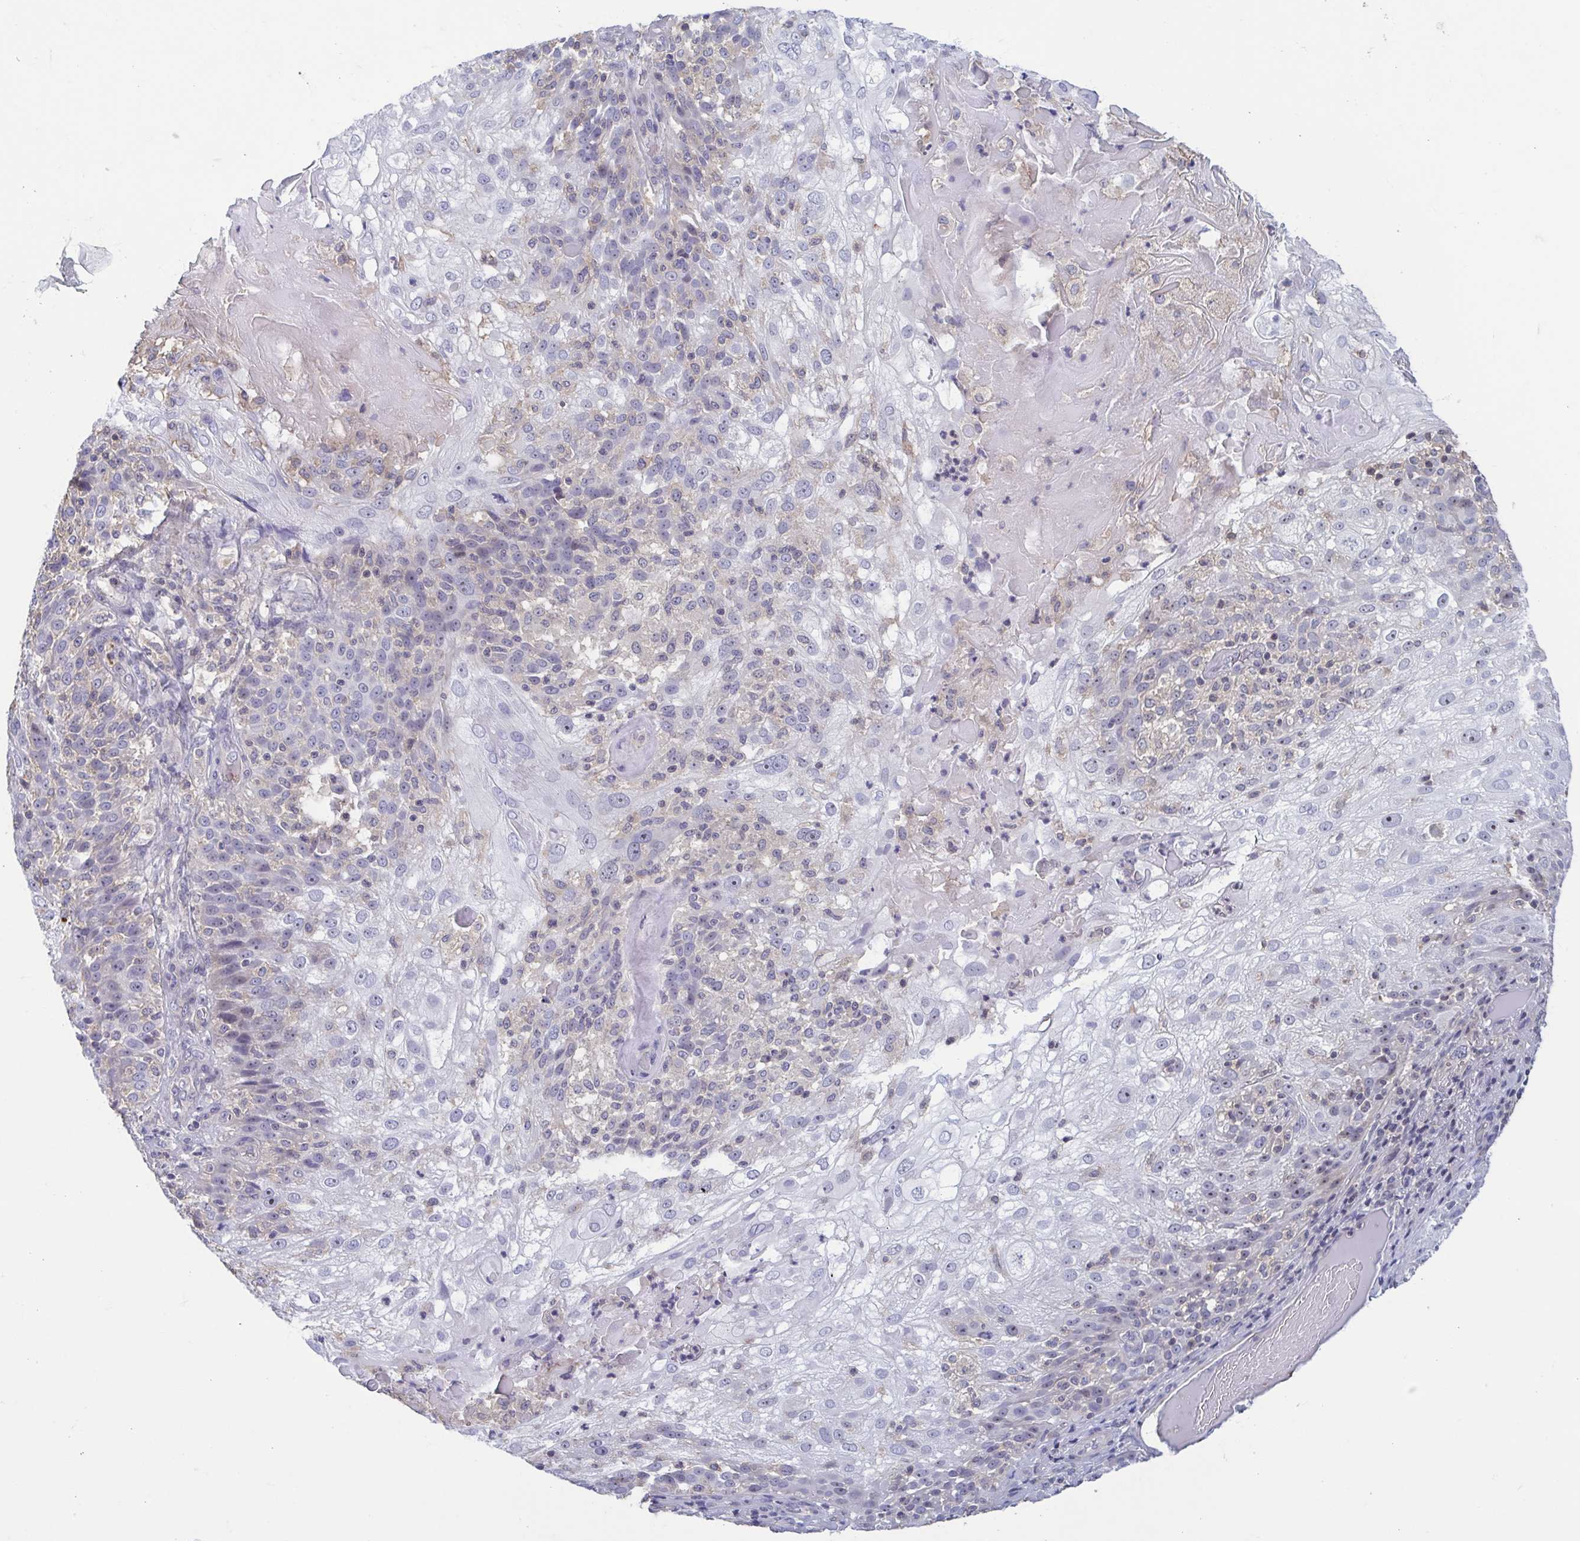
{"staining": {"intensity": "negative", "quantity": "none", "location": "none"}, "tissue": "skin cancer", "cell_type": "Tumor cells", "image_type": "cancer", "snomed": [{"axis": "morphology", "description": "Normal tissue, NOS"}, {"axis": "morphology", "description": "Squamous cell carcinoma, NOS"}, {"axis": "topography", "description": "Skin"}], "caption": "Protein analysis of skin cancer displays no significant positivity in tumor cells.", "gene": "LRRC38", "patient": {"sex": "female", "age": 83}}